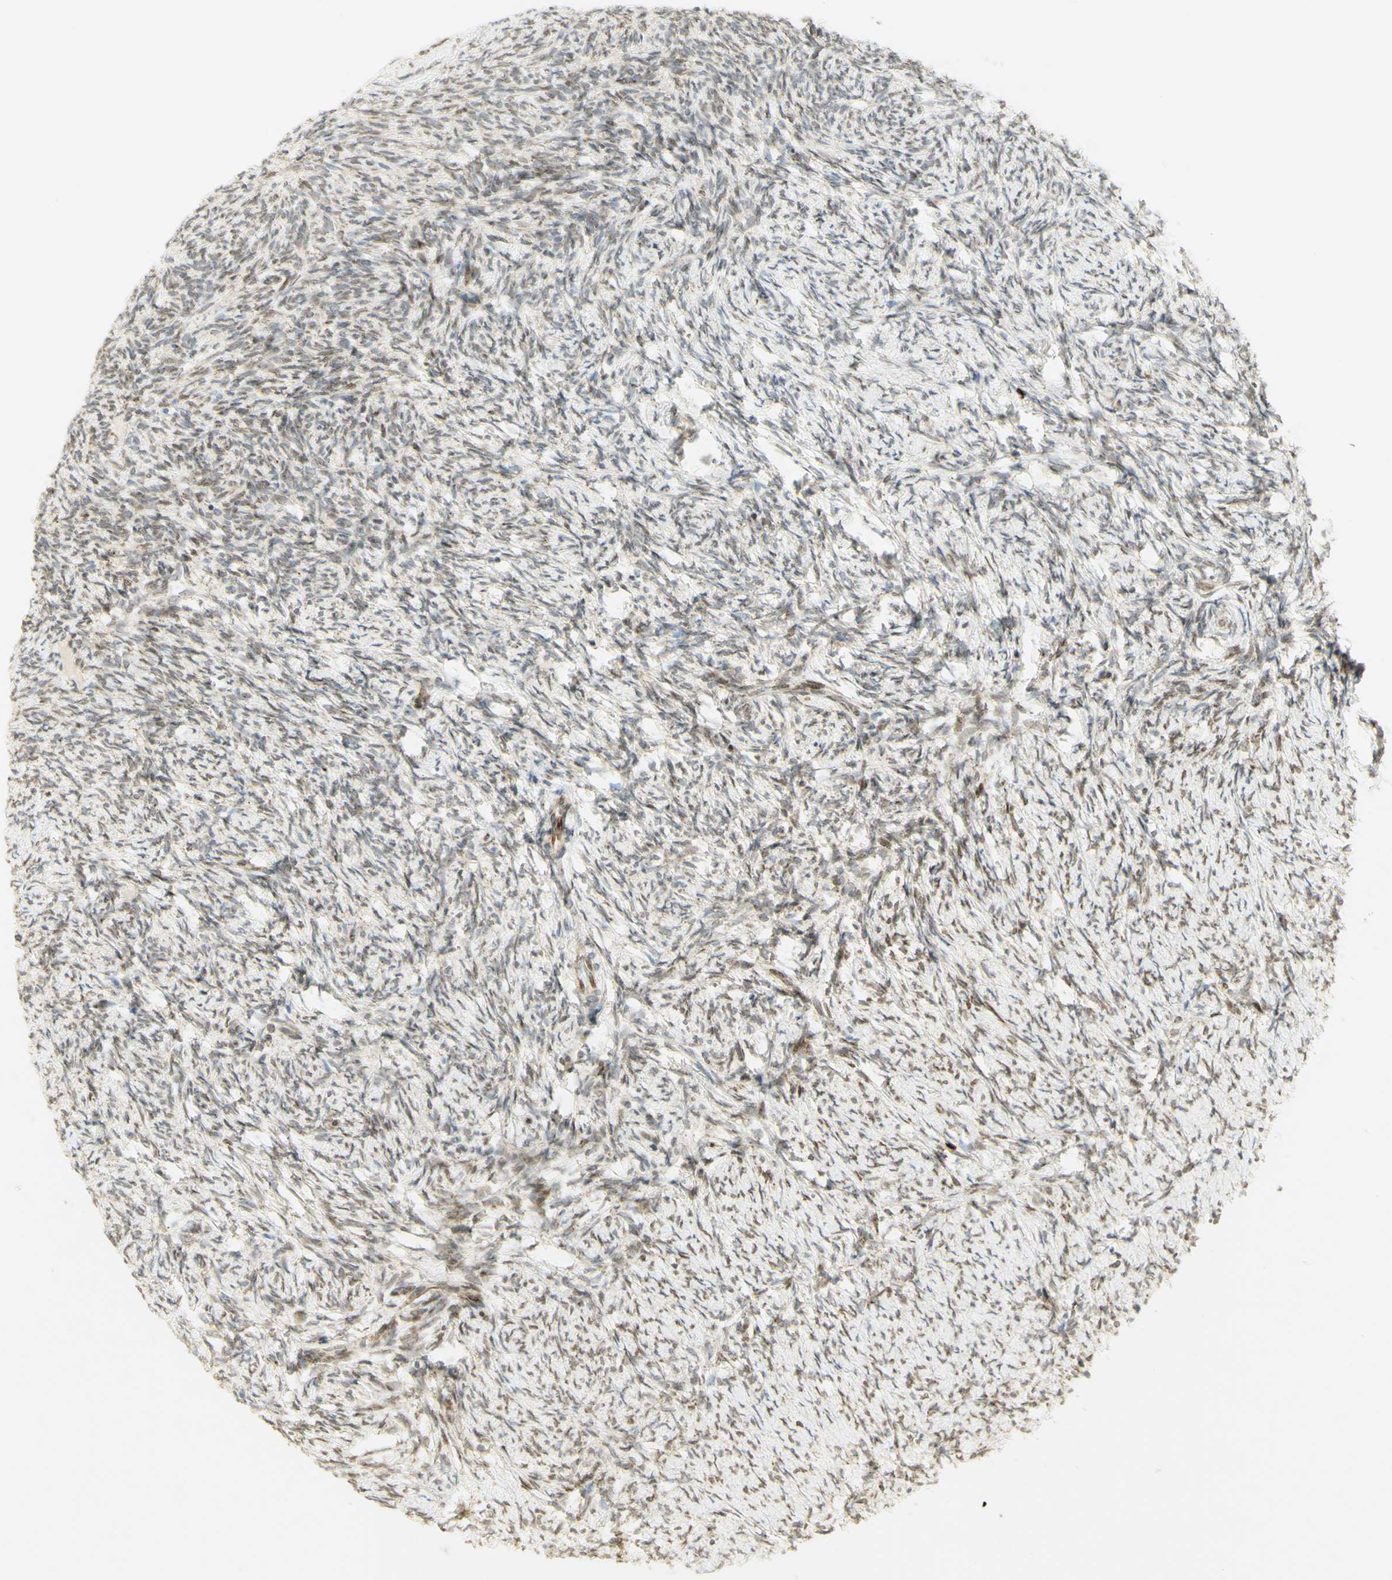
{"staining": {"intensity": "weak", "quantity": ">75%", "location": "cytoplasmic/membranous"}, "tissue": "ovary", "cell_type": "Follicle cells", "image_type": "normal", "snomed": [{"axis": "morphology", "description": "Normal tissue, NOS"}, {"axis": "topography", "description": "Ovary"}], "caption": "This is an image of immunohistochemistry staining of benign ovary, which shows weak expression in the cytoplasmic/membranous of follicle cells.", "gene": "E2F1", "patient": {"sex": "female", "age": 60}}